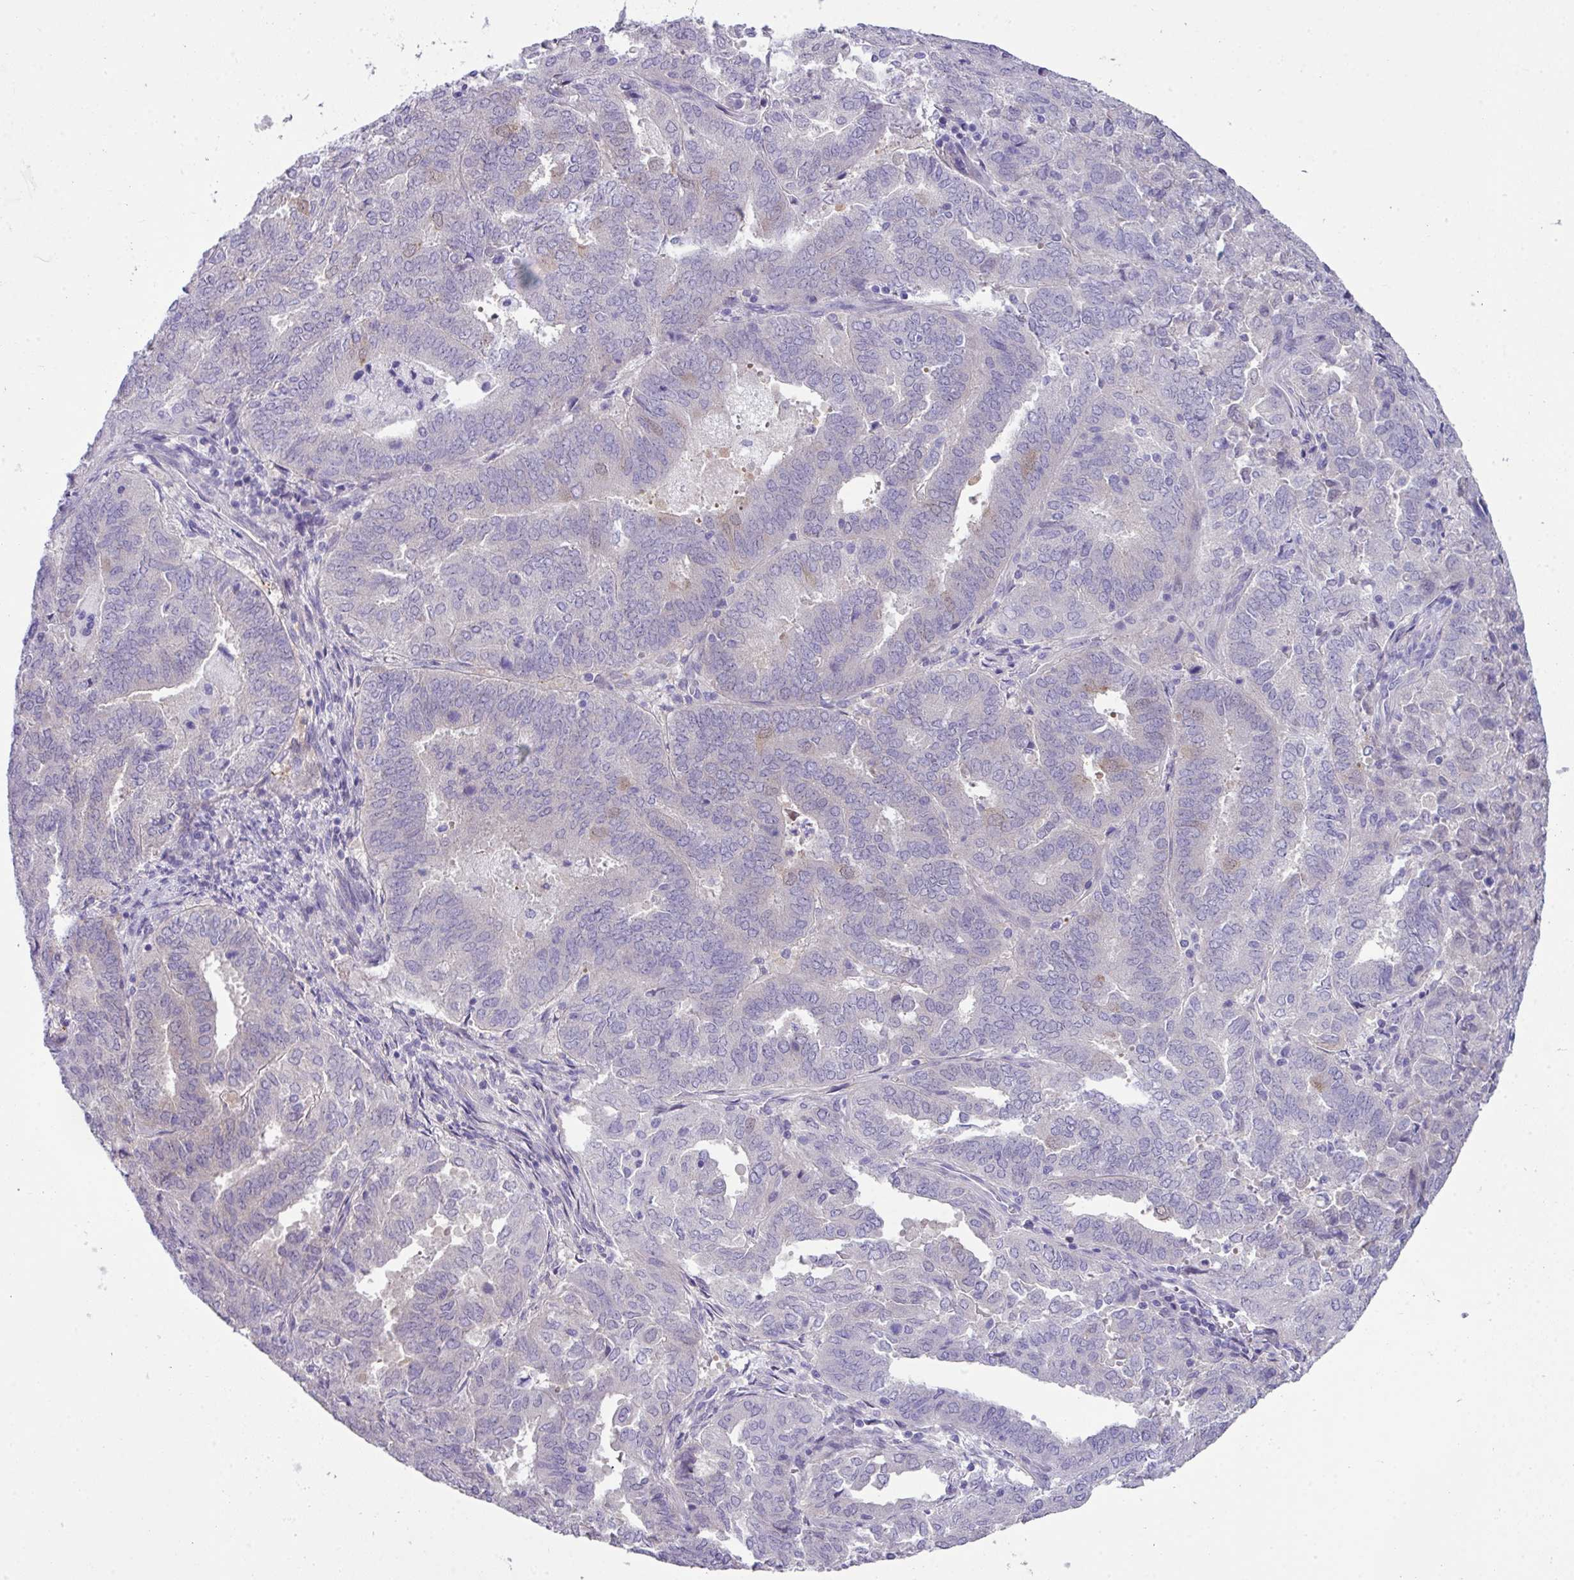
{"staining": {"intensity": "negative", "quantity": "none", "location": "none"}, "tissue": "endometrial cancer", "cell_type": "Tumor cells", "image_type": "cancer", "snomed": [{"axis": "morphology", "description": "Adenocarcinoma, NOS"}, {"axis": "topography", "description": "Endometrium"}], "caption": "The image shows no significant staining in tumor cells of endometrial cancer.", "gene": "DNAL1", "patient": {"sex": "female", "age": 72}}